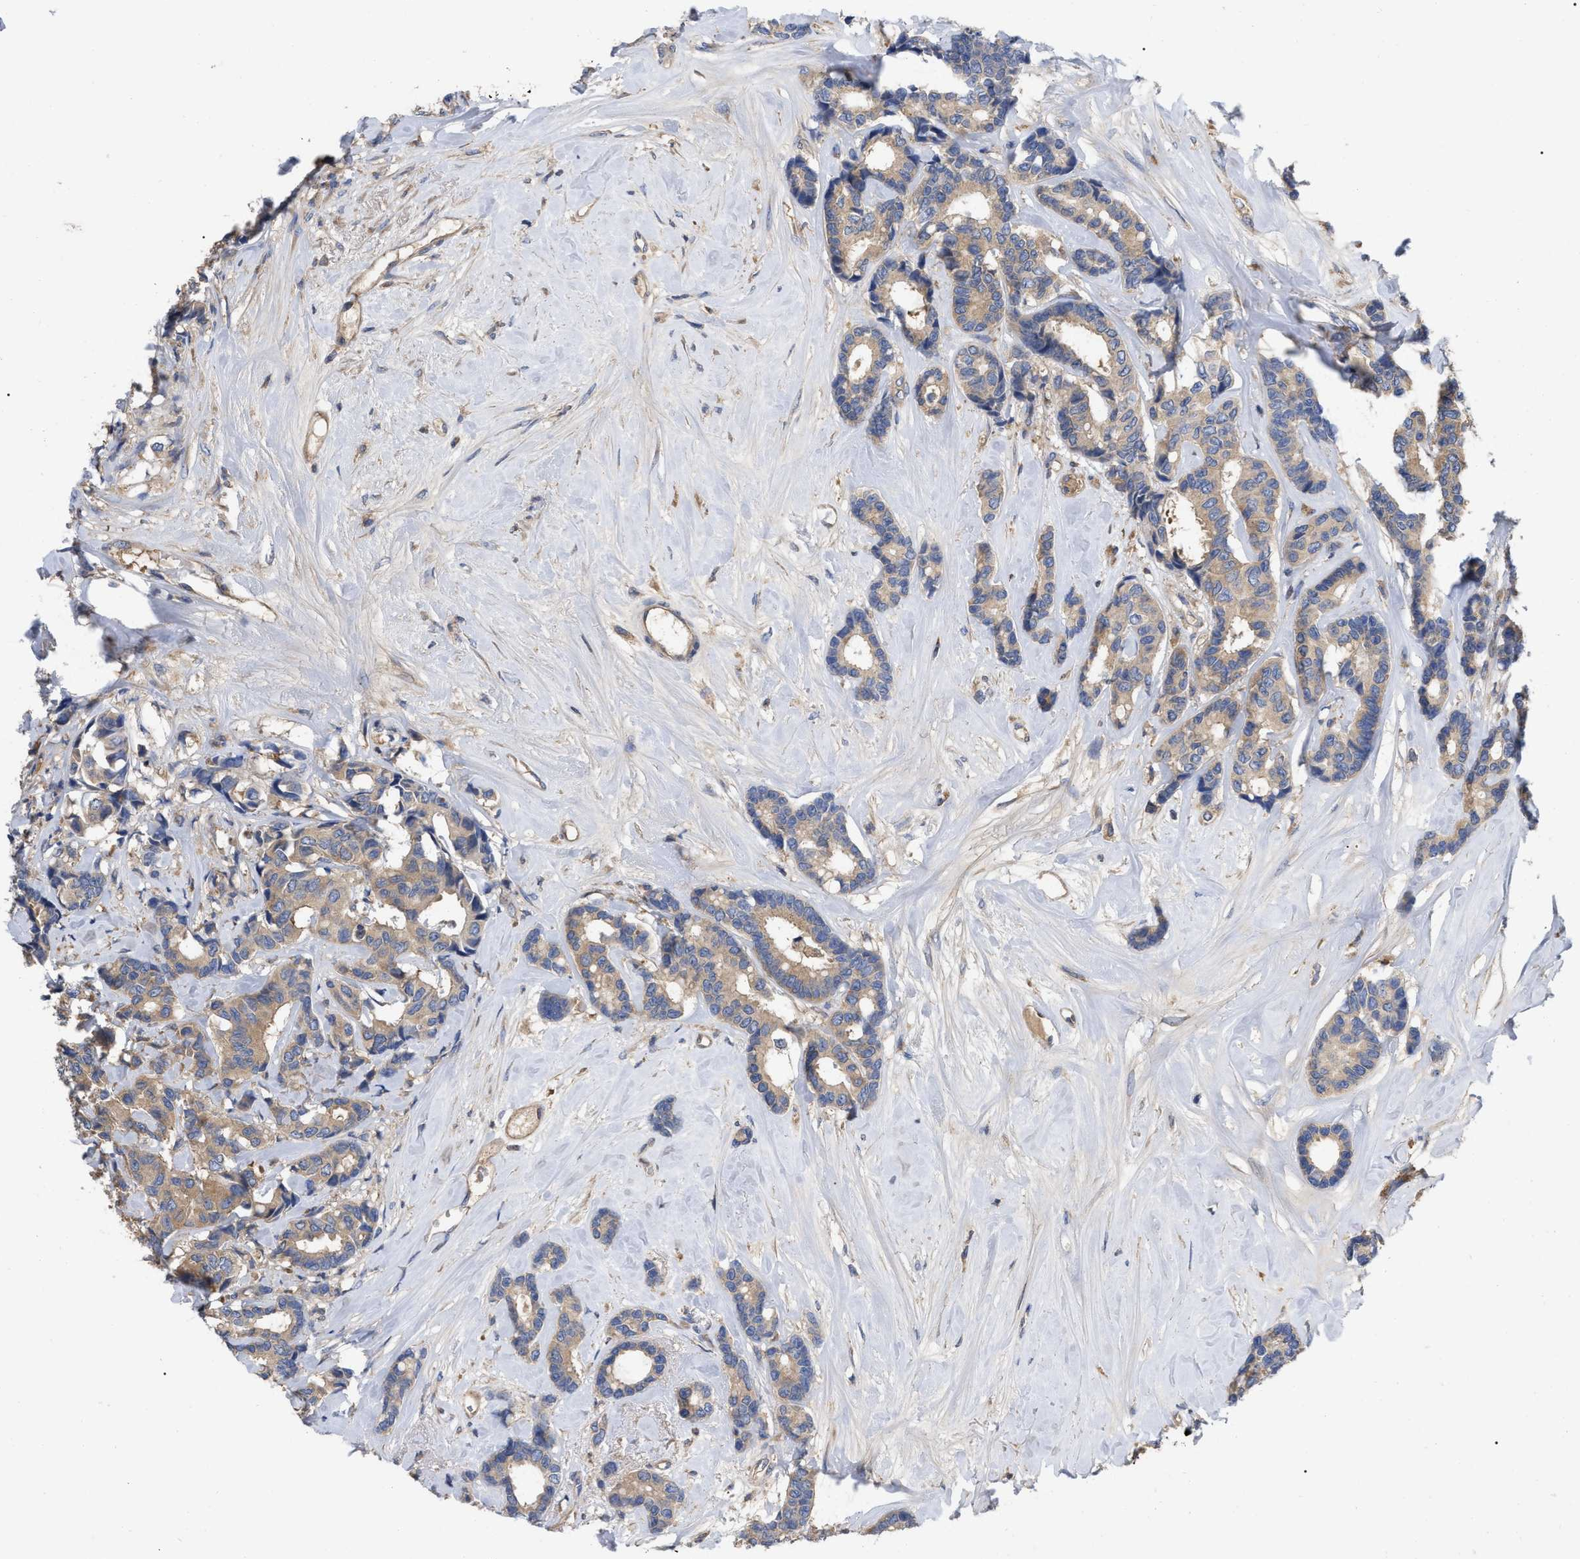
{"staining": {"intensity": "weak", "quantity": ">75%", "location": "cytoplasmic/membranous"}, "tissue": "breast cancer", "cell_type": "Tumor cells", "image_type": "cancer", "snomed": [{"axis": "morphology", "description": "Duct carcinoma"}, {"axis": "topography", "description": "Breast"}], "caption": "Infiltrating ductal carcinoma (breast) stained for a protein (brown) reveals weak cytoplasmic/membranous positive positivity in approximately >75% of tumor cells.", "gene": "RAP1GDS1", "patient": {"sex": "female", "age": 87}}